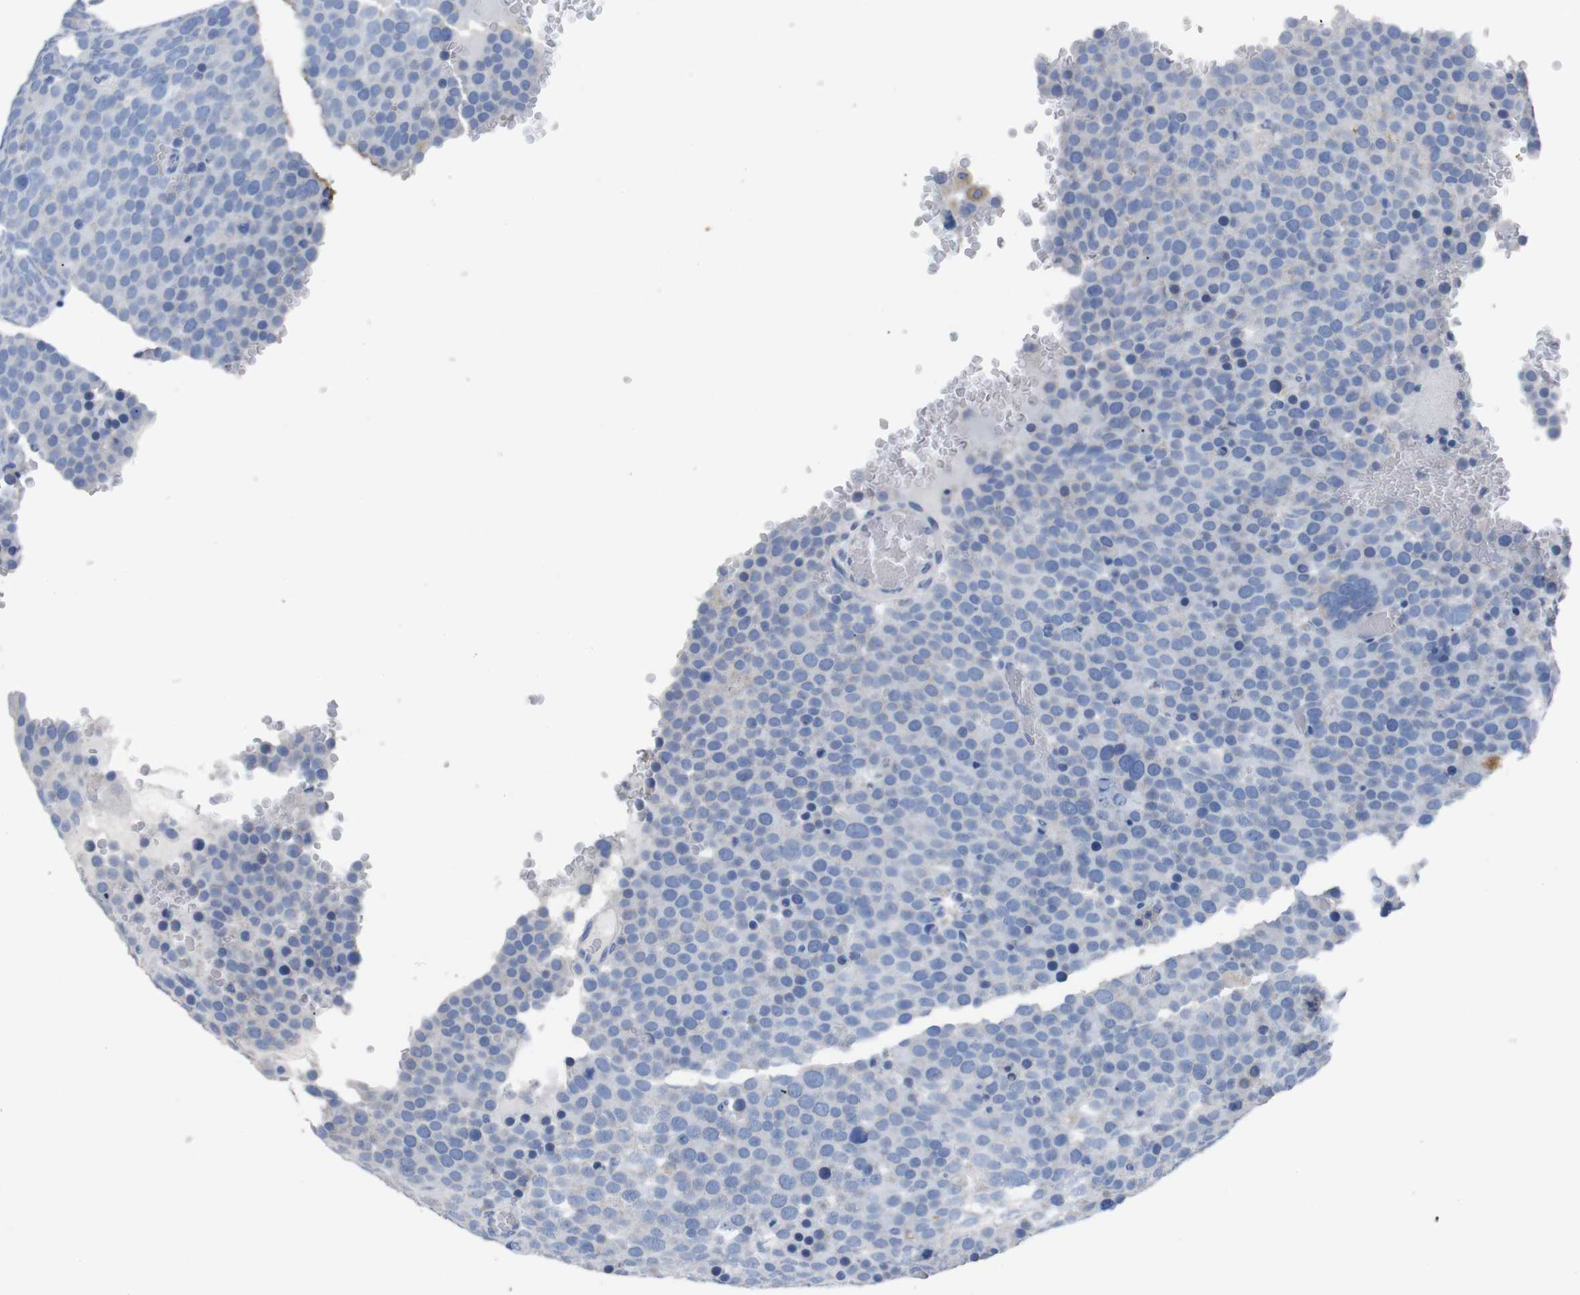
{"staining": {"intensity": "negative", "quantity": "none", "location": "none"}, "tissue": "testis cancer", "cell_type": "Tumor cells", "image_type": "cancer", "snomed": [{"axis": "morphology", "description": "Seminoma, NOS"}, {"axis": "topography", "description": "Testis"}], "caption": "High magnification brightfield microscopy of seminoma (testis) stained with DAB (brown) and counterstained with hematoxylin (blue): tumor cells show no significant staining.", "gene": "GJB2", "patient": {"sex": "male", "age": 71}}